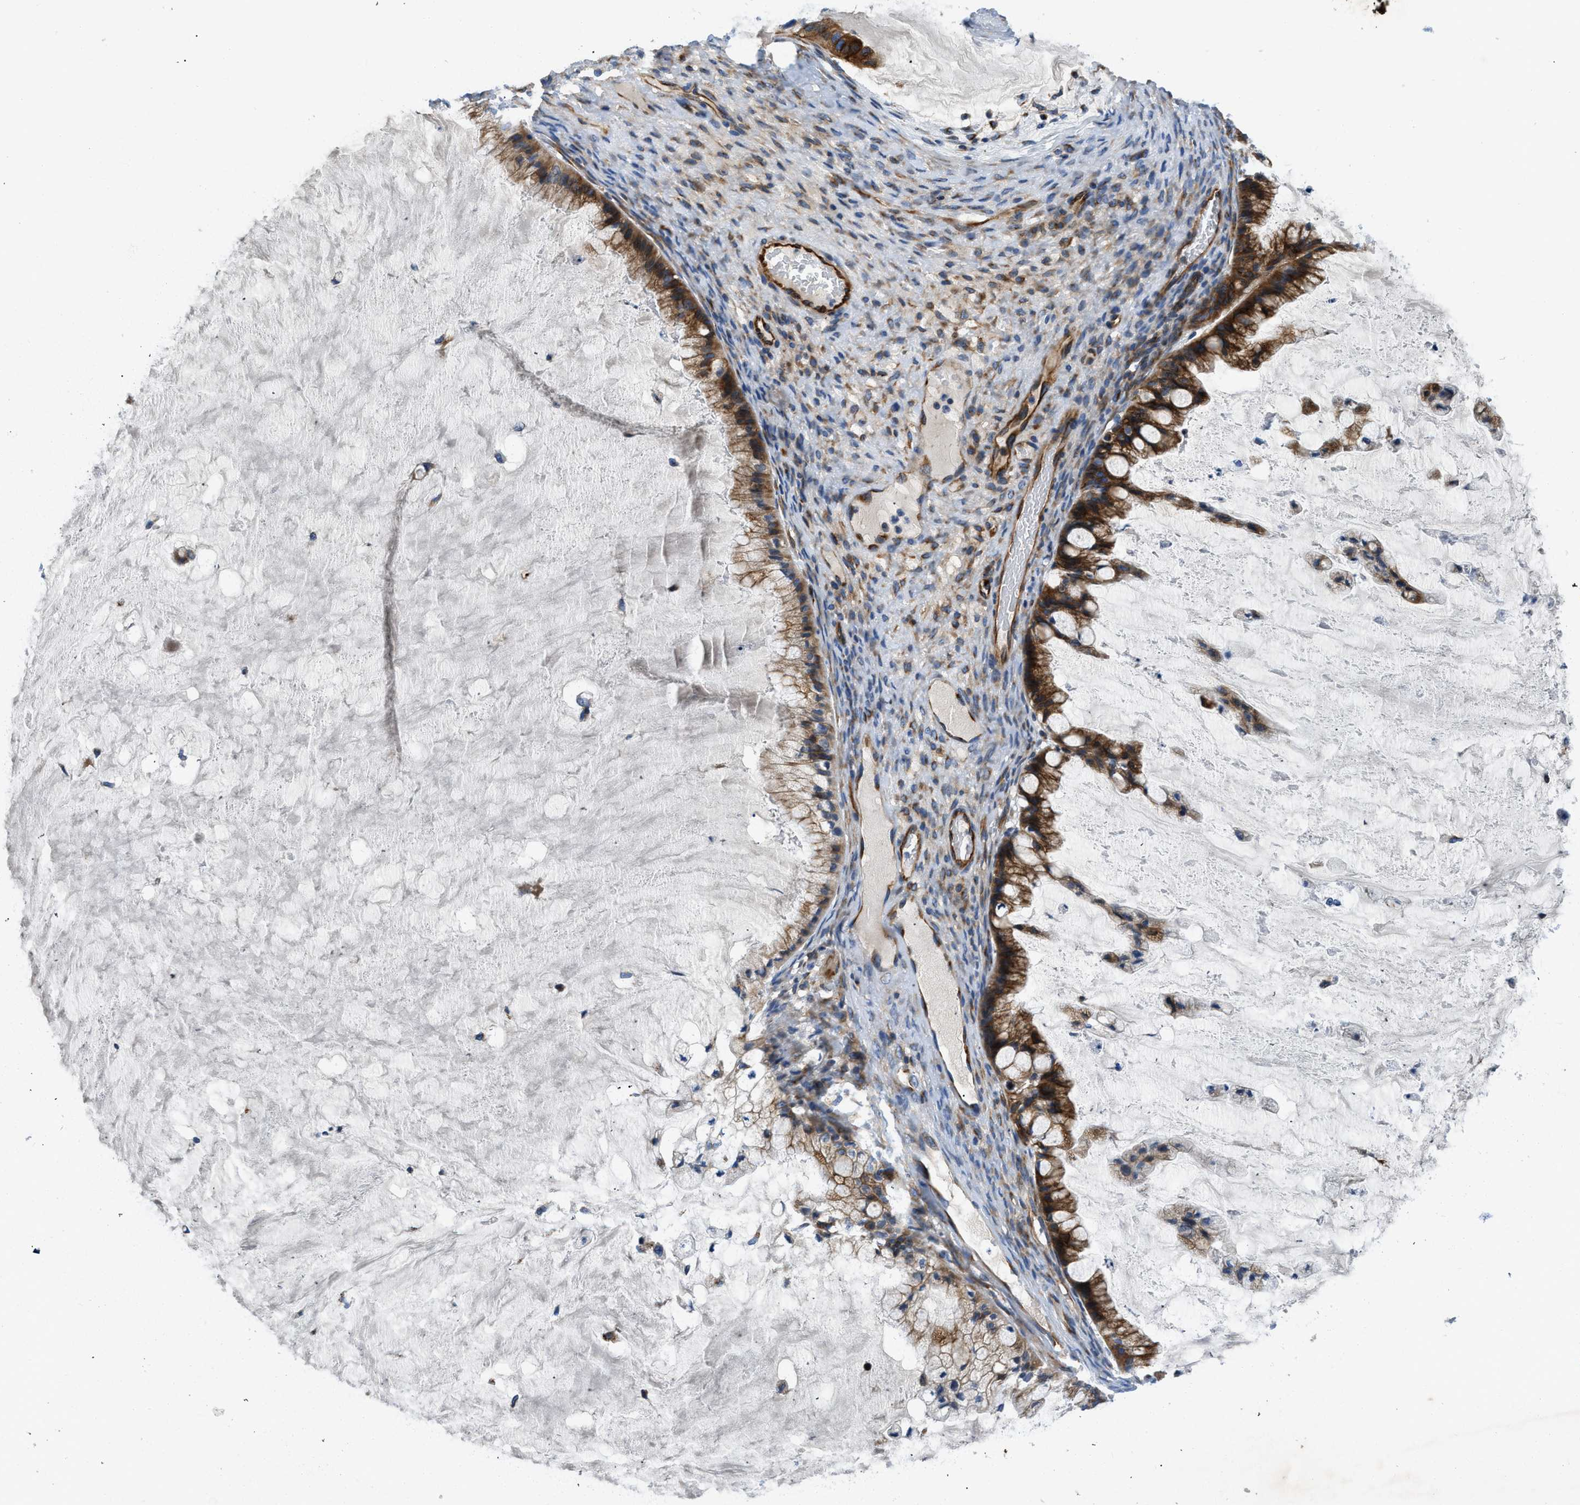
{"staining": {"intensity": "strong", "quantity": ">75%", "location": "cytoplasmic/membranous"}, "tissue": "ovarian cancer", "cell_type": "Tumor cells", "image_type": "cancer", "snomed": [{"axis": "morphology", "description": "Cystadenocarcinoma, mucinous, NOS"}, {"axis": "topography", "description": "Ovary"}], "caption": "Ovarian mucinous cystadenocarcinoma tissue shows strong cytoplasmic/membranous positivity in about >75% of tumor cells", "gene": "TMEM248", "patient": {"sex": "female", "age": 57}}